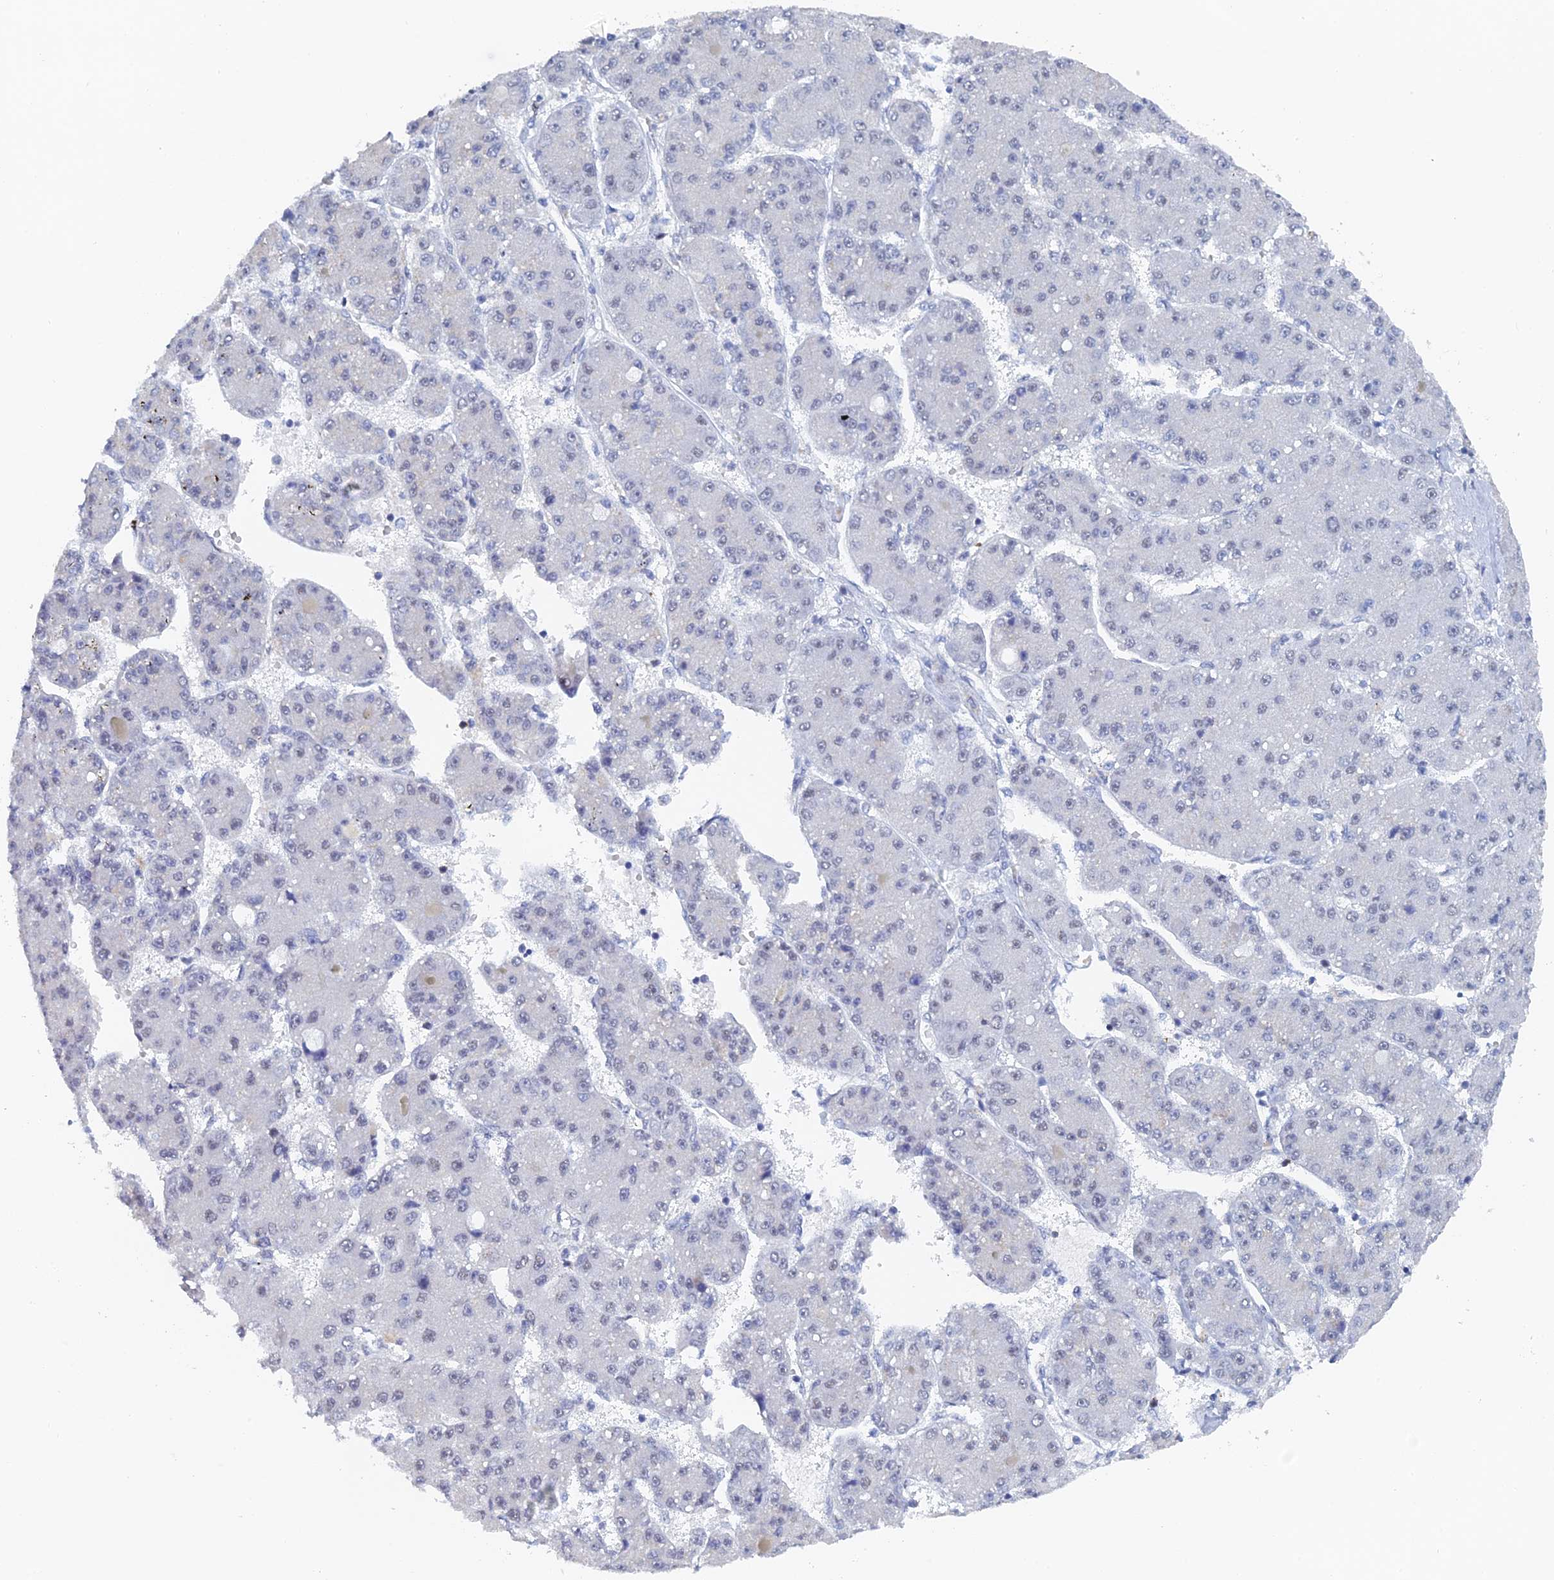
{"staining": {"intensity": "negative", "quantity": "none", "location": "none"}, "tissue": "liver cancer", "cell_type": "Tumor cells", "image_type": "cancer", "snomed": [{"axis": "morphology", "description": "Carcinoma, Hepatocellular, NOS"}, {"axis": "topography", "description": "Liver"}], "caption": "The immunohistochemistry (IHC) photomicrograph has no significant positivity in tumor cells of liver cancer (hepatocellular carcinoma) tissue.", "gene": "GMNC", "patient": {"sex": "male", "age": 67}}